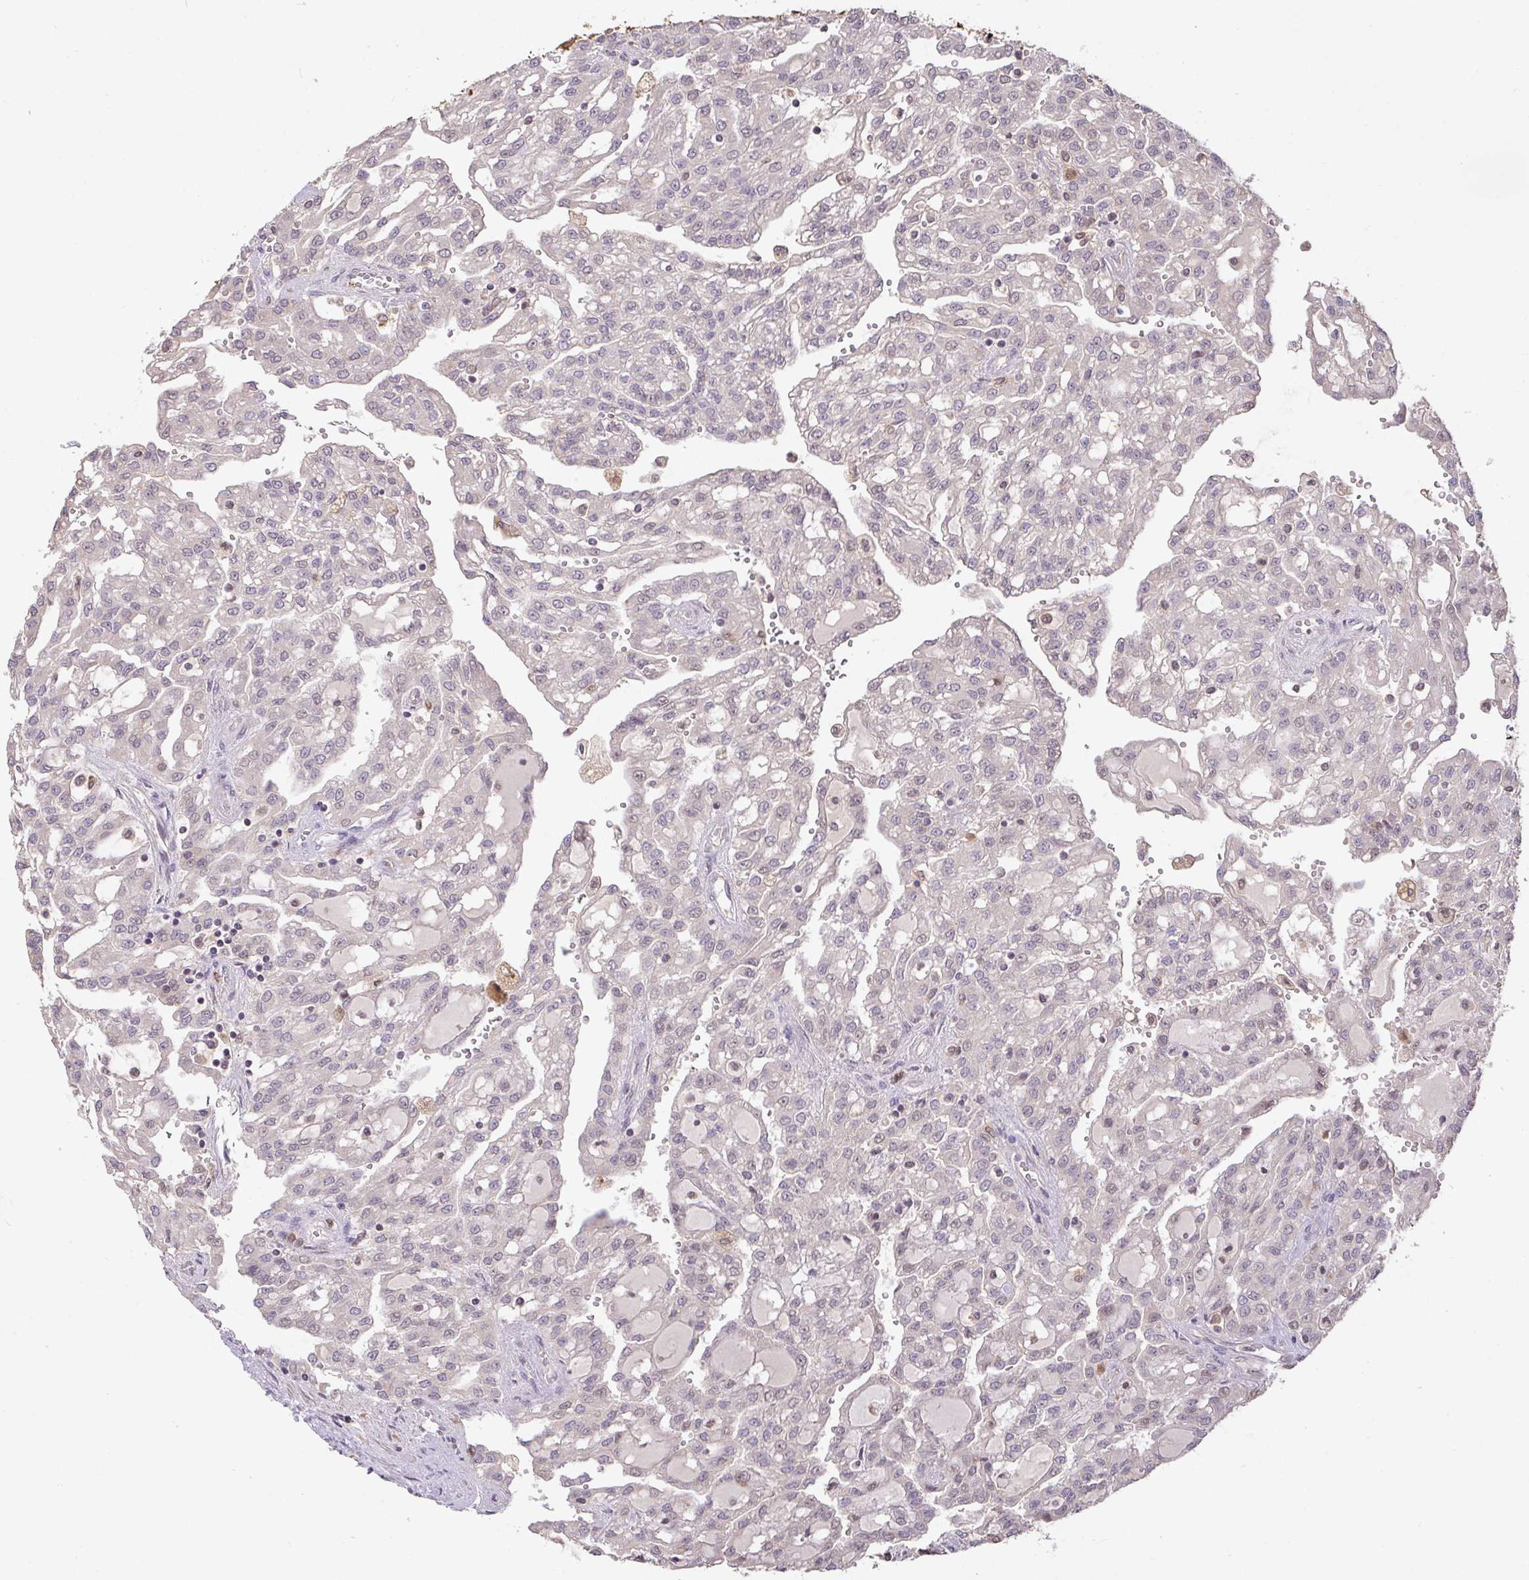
{"staining": {"intensity": "negative", "quantity": "none", "location": "none"}, "tissue": "renal cancer", "cell_type": "Tumor cells", "image_type": "cancer", "snomed": [{"axis": "morphology", "description": "Adenocarcinoma, NOS"}, {"axis": "topography", "description": "Kidney"}], "caption": "Immunohistochemical staining of human adenocarcinoma (renal) exhibits no significant positivity in tumor cells. (Immunohistochemistry, brightfield microscopy, high magnification).", "gene": "FCER1A", "patient": {"sex": "male", "age": 63}}